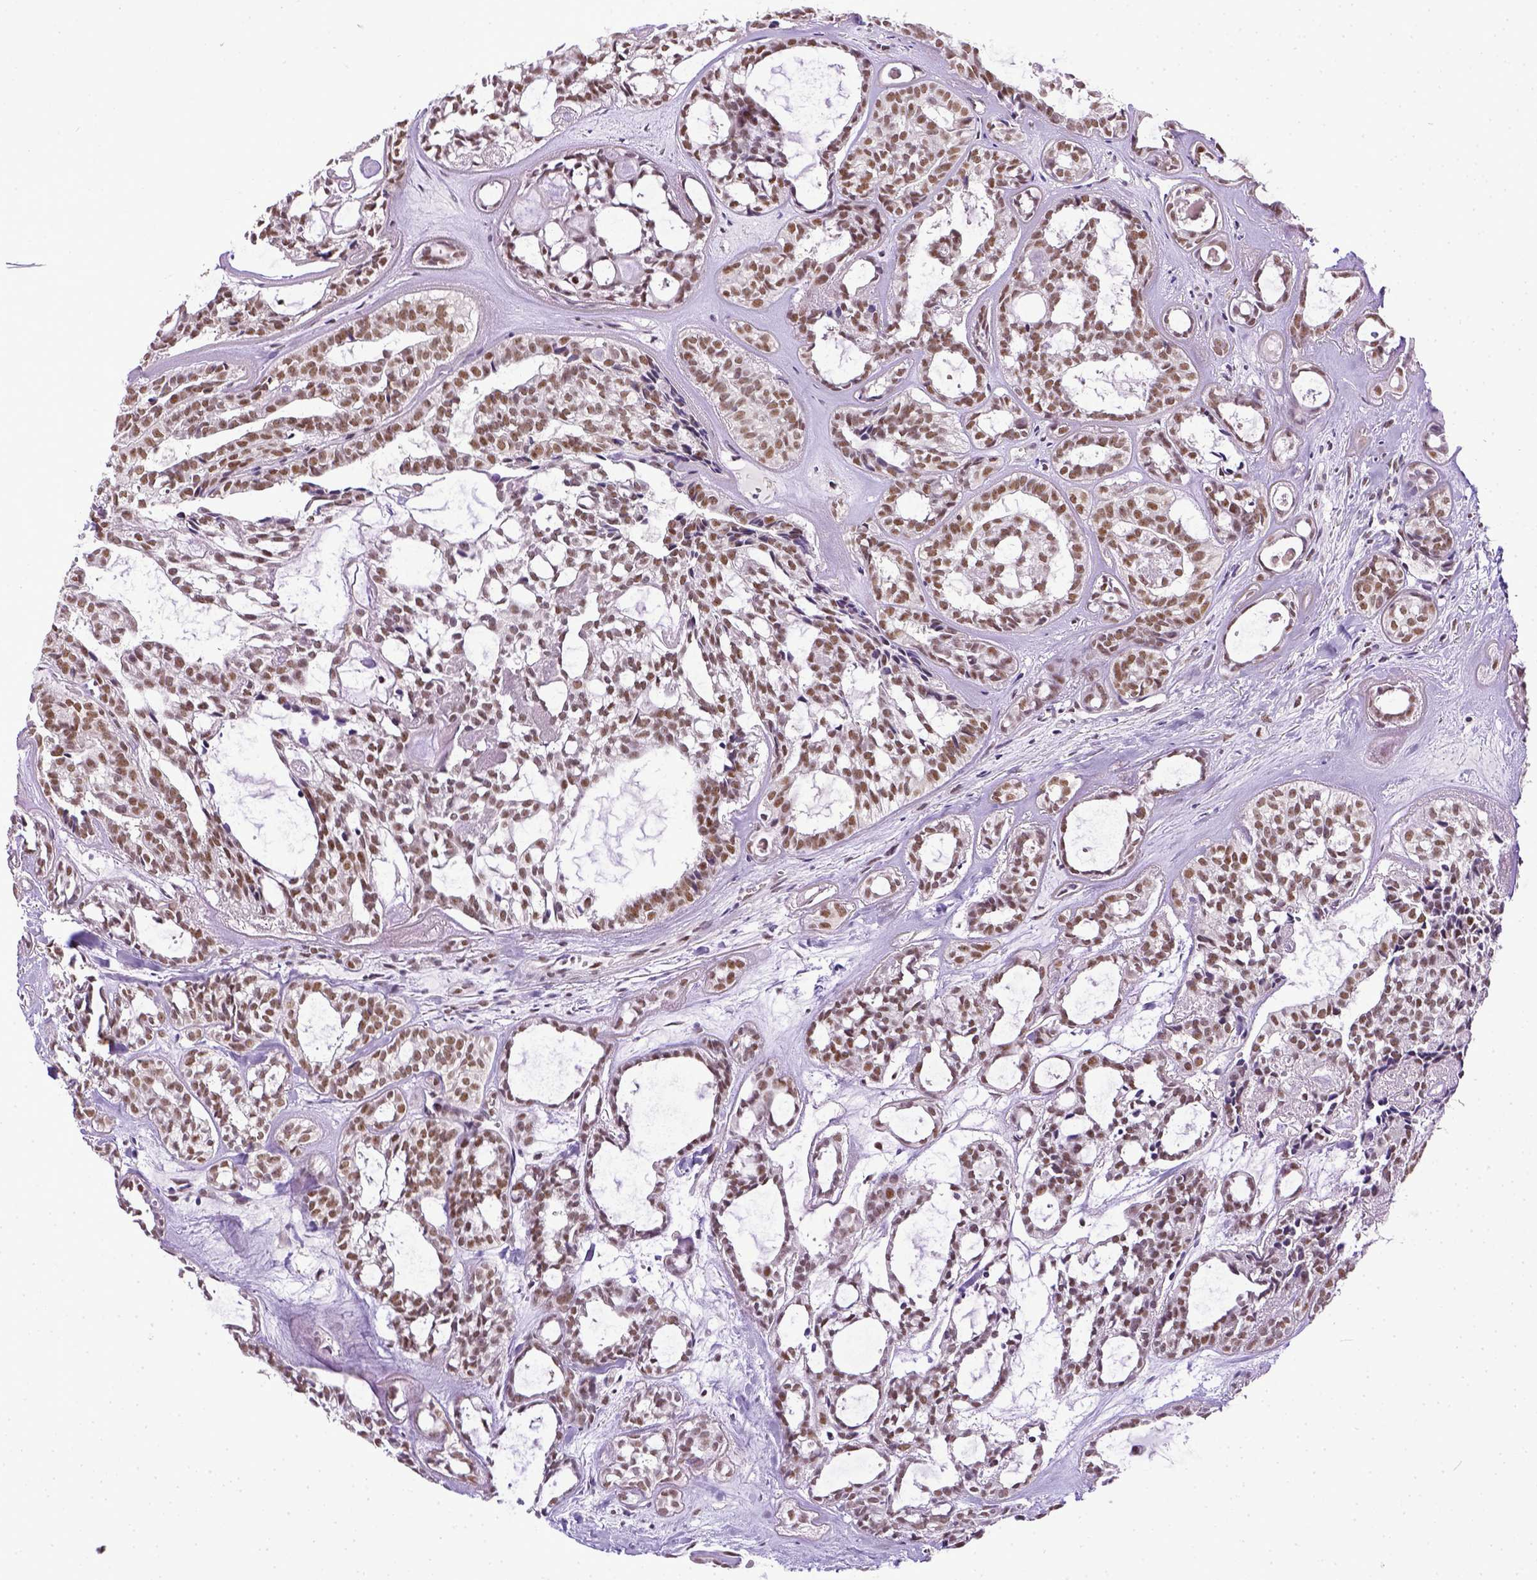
{"staining": {"intensity": "moderate", "quantity": ">75%", "location": "nuclear"}, "tissue": "head and neck cancer", "cell_type": "Tumor cells", "image_type": "cancer", "snomed": [{"axis": "morphology", "description": "Adenocarcinoma, NOS"}, {"axis": "topography", "description": "Head-Neck"}], "caption": "Head and neck adenocarcinoma was stained to show a protein in brown. There is medium levels of moderate nuclear positivity in approximately >75% of tumor cells.", "gene": "ERCC1", "patient": {"sex": "female", "age": 62}}